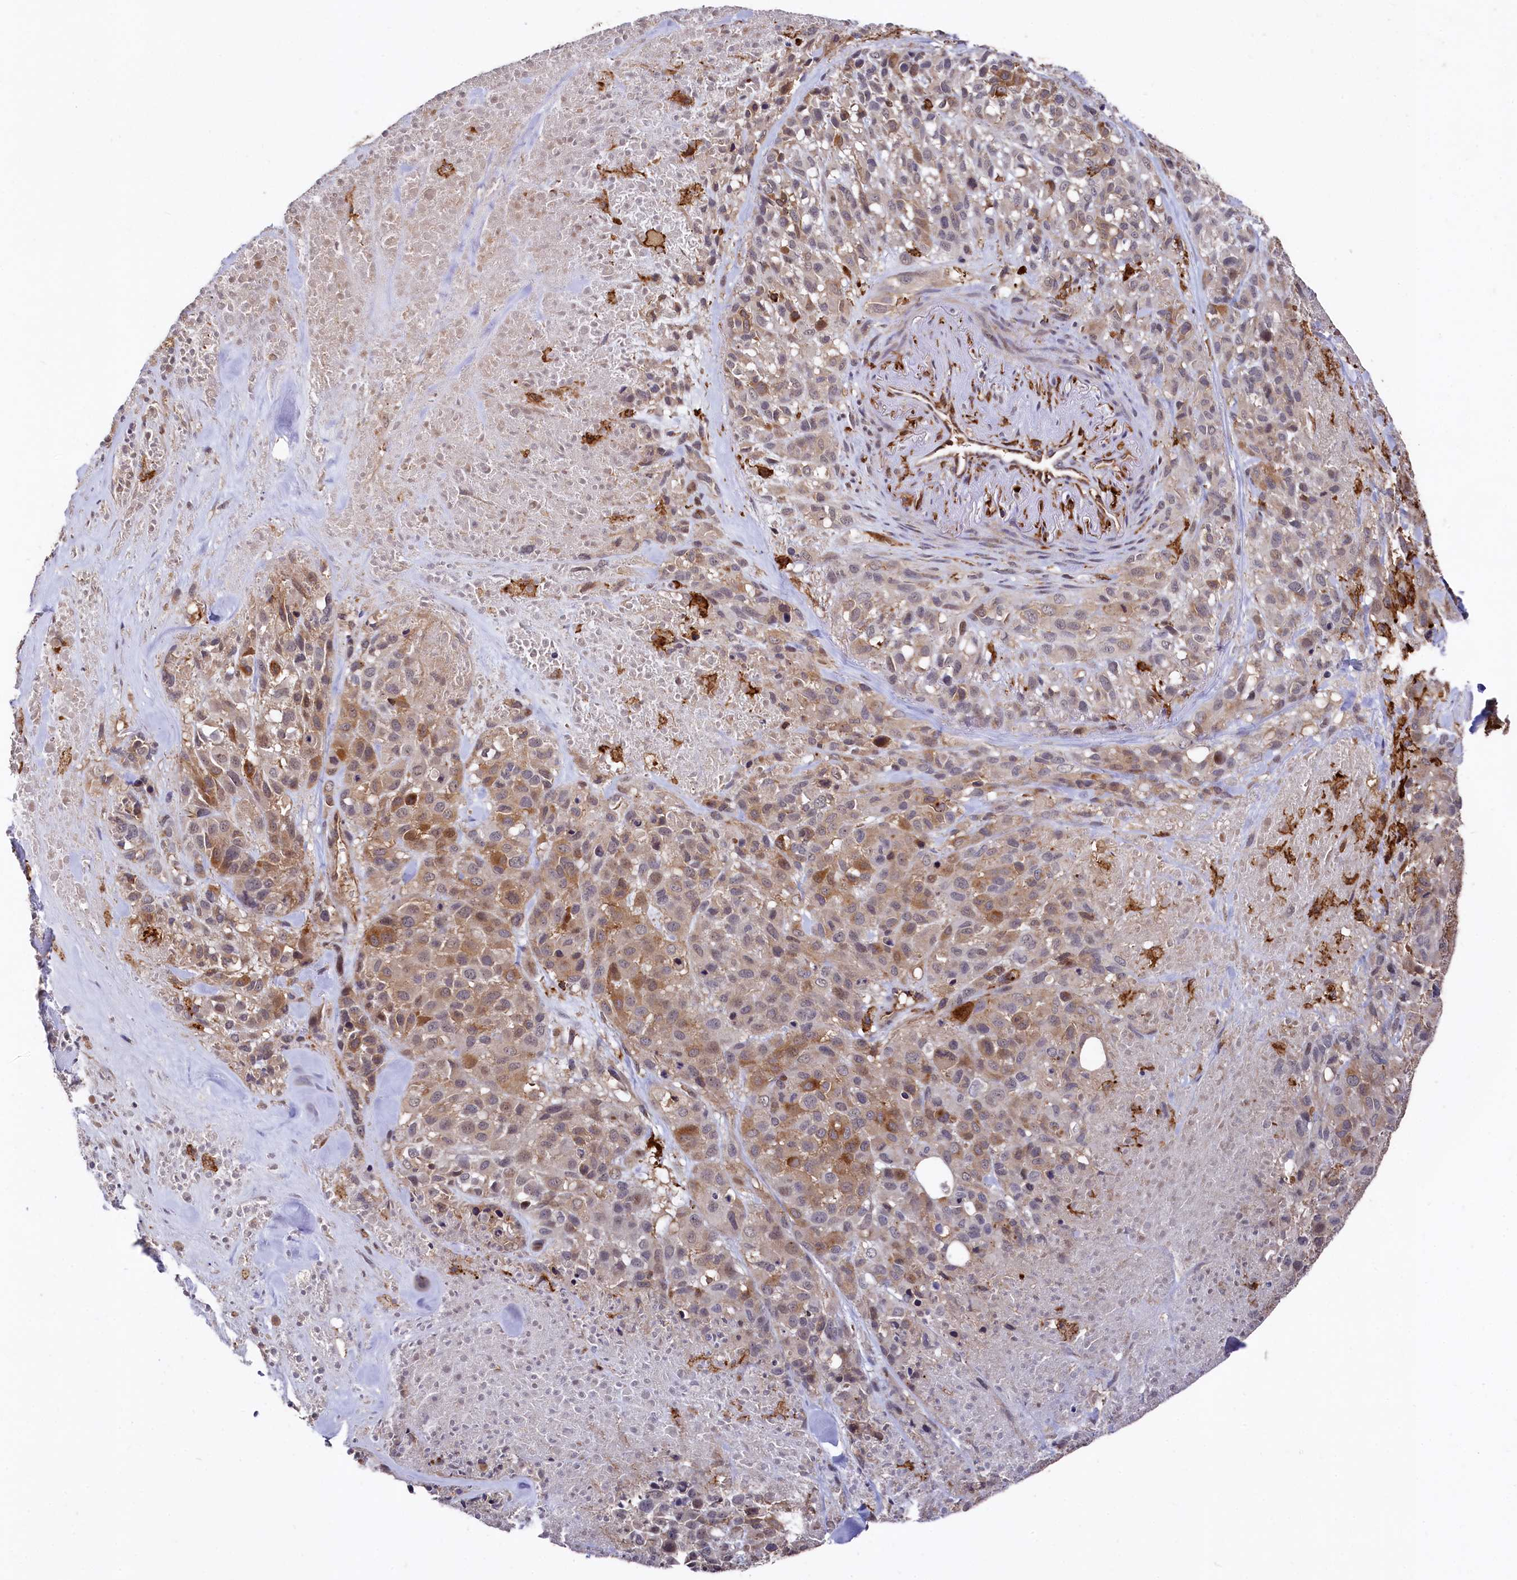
{"staining": {"intensity": "moderate", "quantity": "<25%", "location": "cytoplasmic/membranous"}, "tissue": "melanoma", "cell_type": "Tumor cells", "image_type": "cancer", "snomed": [{"axis": "morphology", "description": "Malignant melanoma, Metastatic site"}, {"axis": "topography", "description": "Skin"}], "caption": "A high-resolution photomicrograph shows IHC staining of melanoma, which reveals moderate cytoplasmic/membranous expression in approximately <25% of tumor cells. (DAB IHC with brightfield microscopy, high magnification).", "gene": "PLEKHO2", "patient": {"sex": "female", "age": 81}}